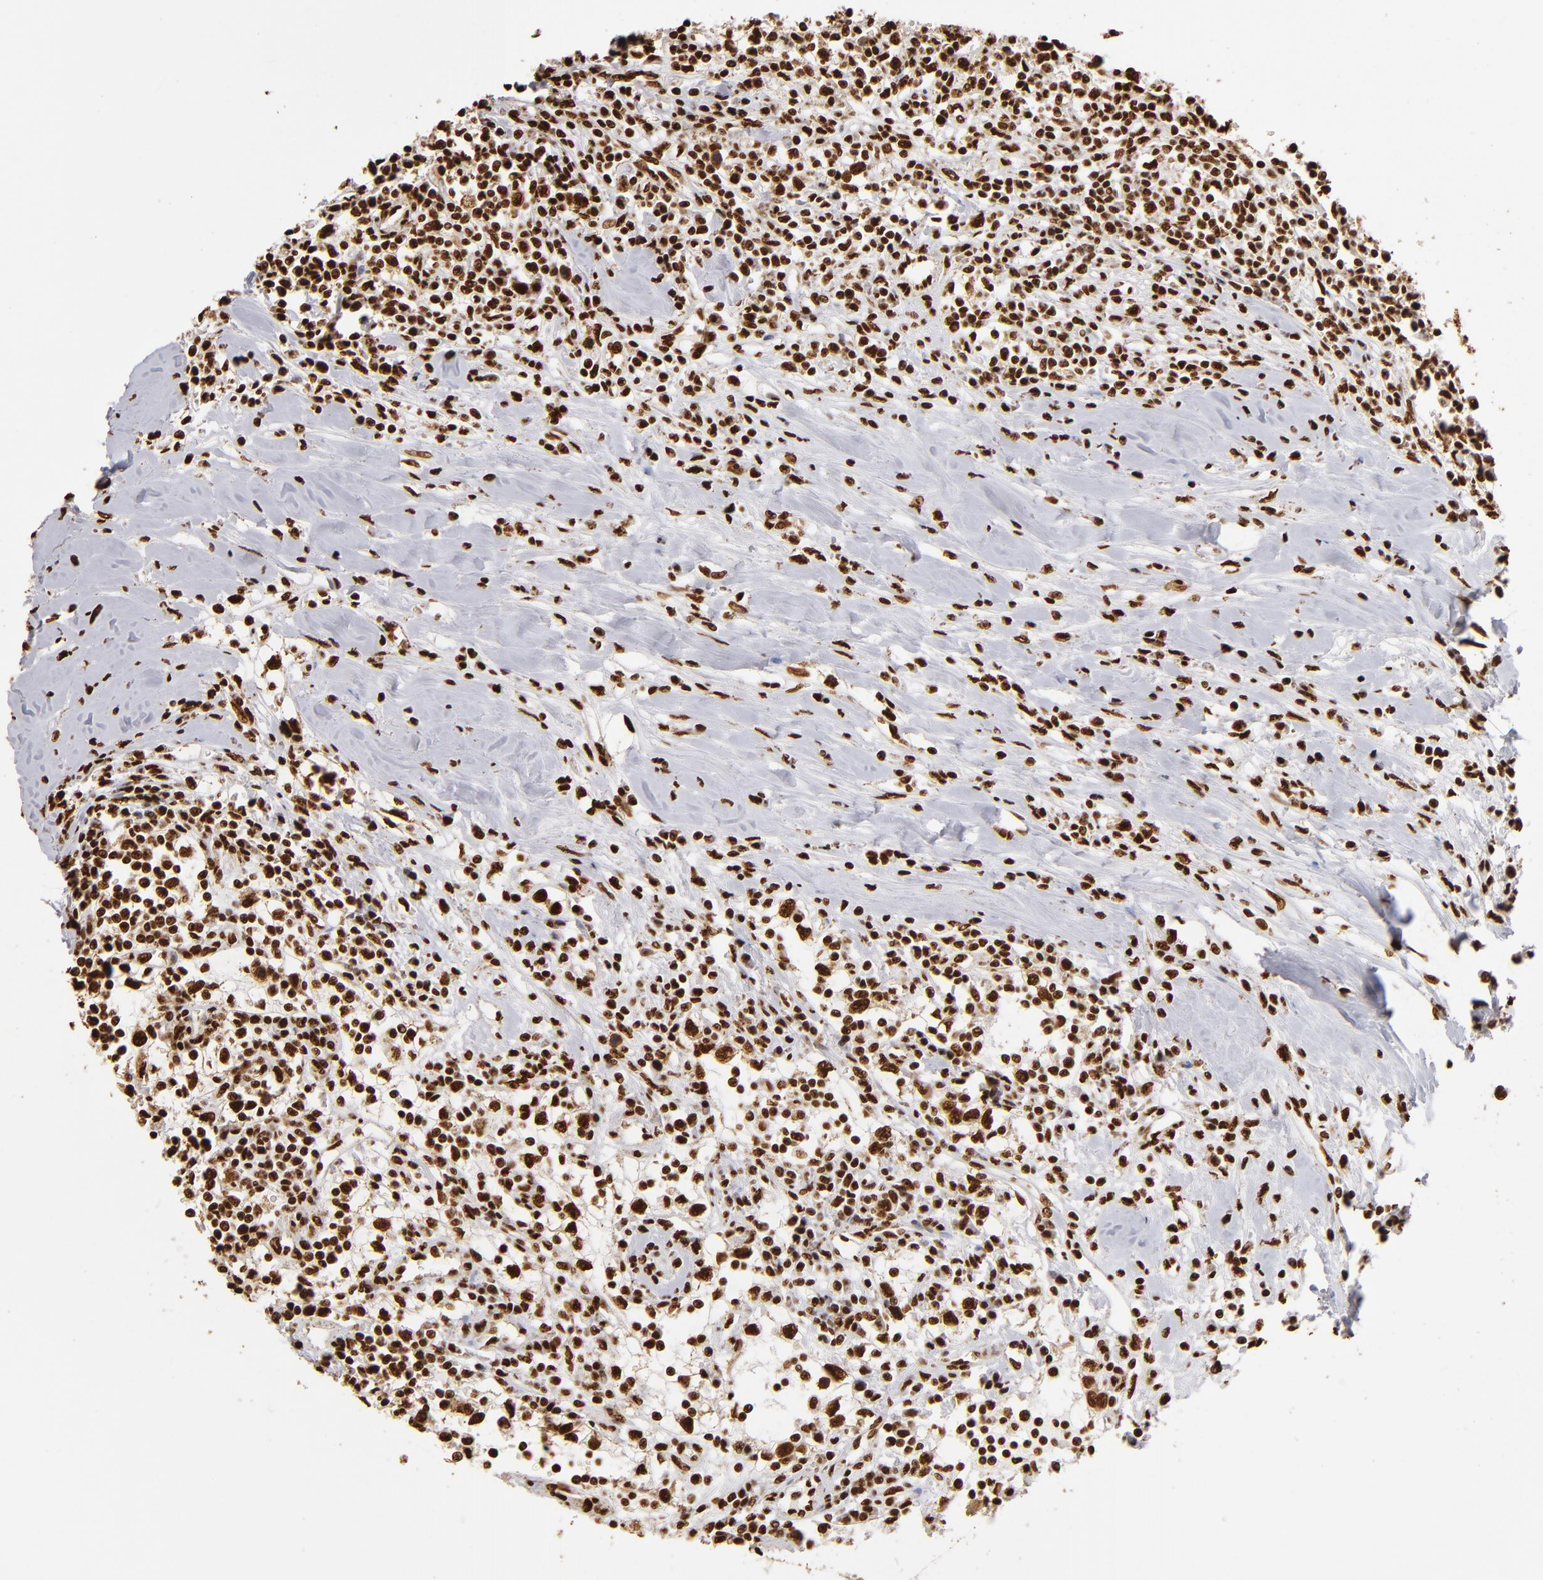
{"staining": {"intensity": "strong", "quantity": ">75%", "location": "nuclear"}, "tissue": "renal cancer", "cell_type": "Tumor cells", "image_type": "cancer", "snomed": [{"axis": "morphology", "description": "Adenocarcinoma, NOS"}, {"axis": "topography", "description": "Kidney"}], "caption": "Renal adenocarcinoma stained with a protein marker displays strong staining in tumor cells.", "gene": "ILF3", "patient": {"sex": "male", "age": 82}}